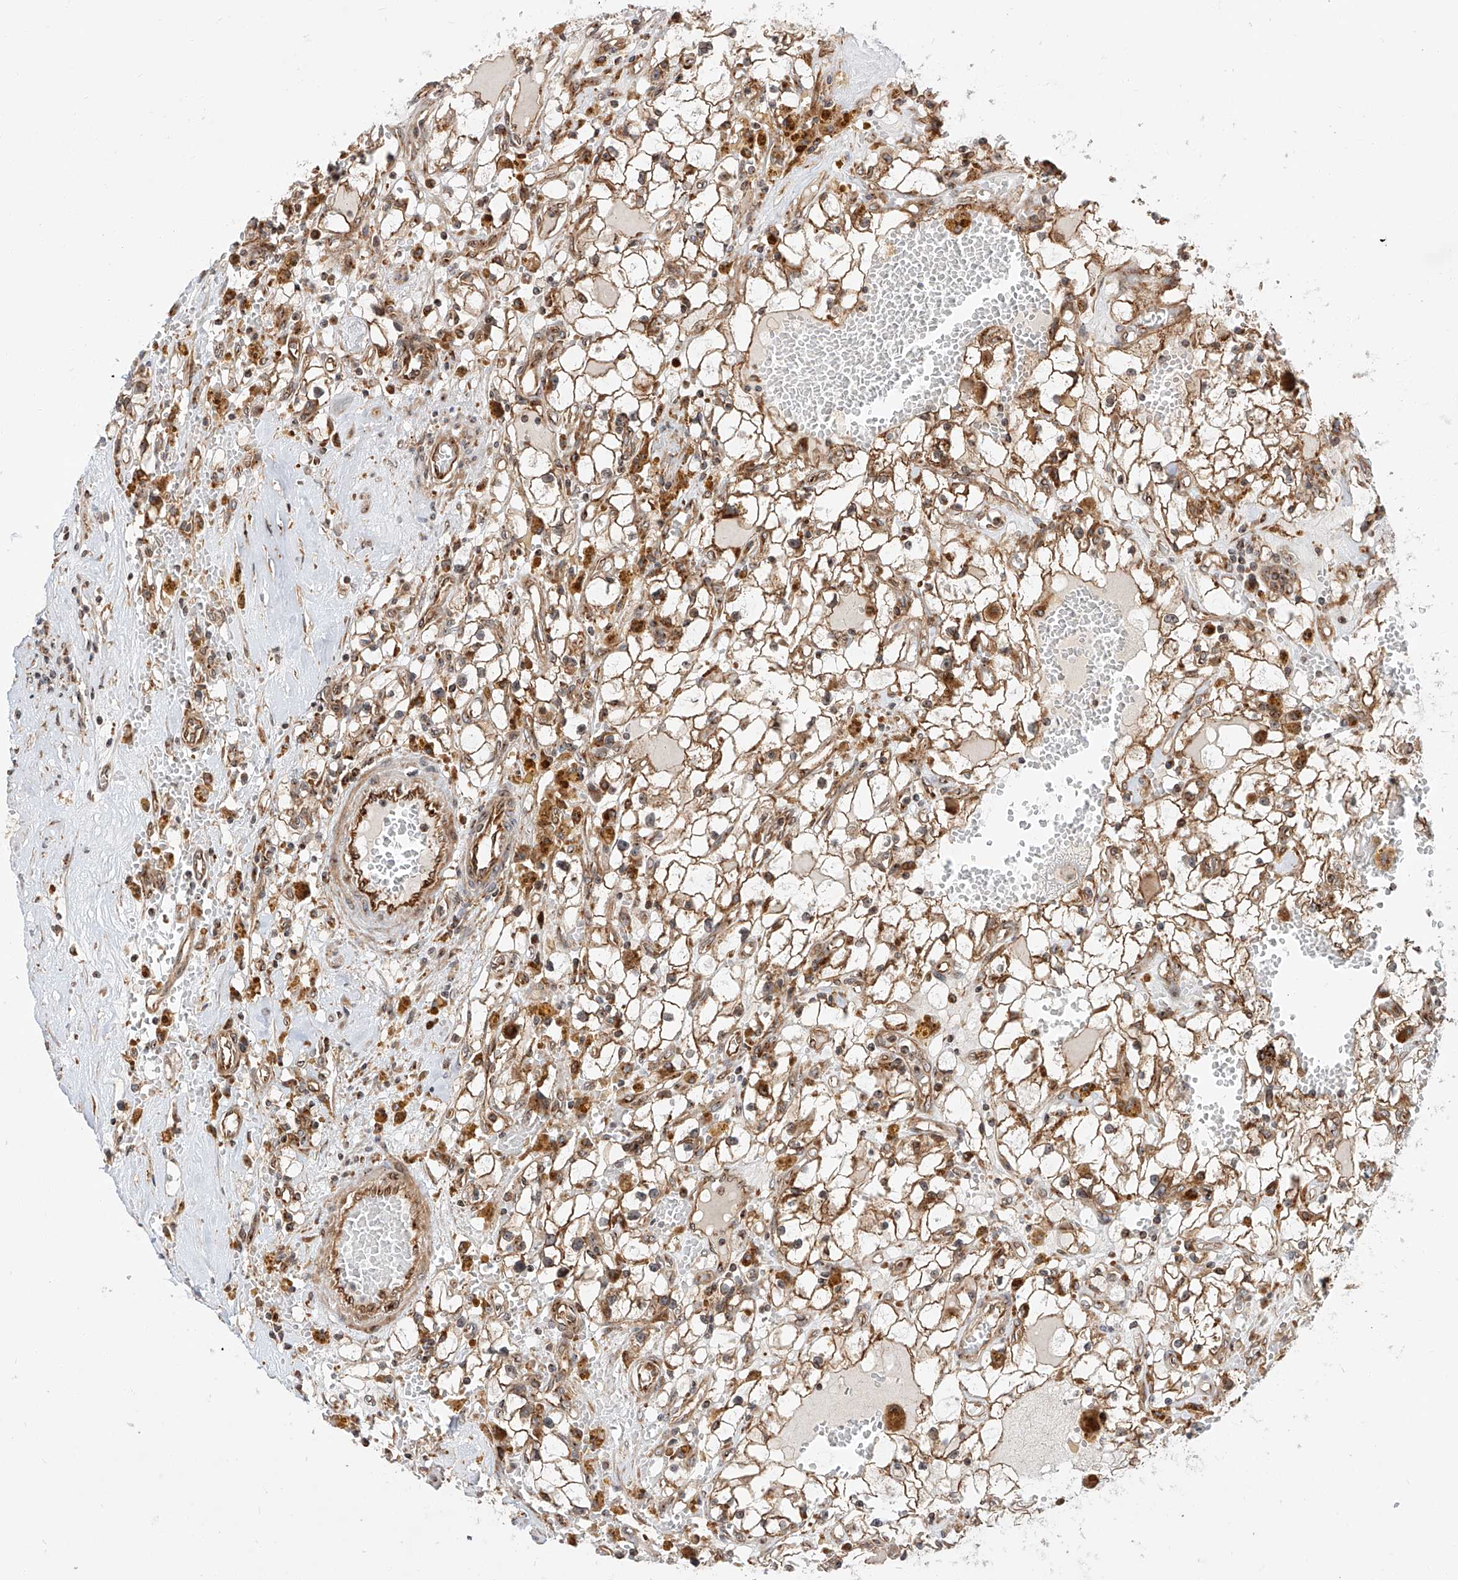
{"staining": {"intensity": "moderate", "quantity": ">75%", "location": "cytoplasmic/membranous"}, "tissue": "renal cancer", "cell_type": "Tumor cells", "image_type": "cancer", "snomed": [{"axis": "morphology", "description": "Adenocarcinoma, NOS"}, {"axis": "topography", "description": "Kidney"}], "caption": "A medium amount of moderate cytoplasmic/membranous staining is present in about >75% of tumor cells in renal cancer (adenocarcinoma) tissue. Nuclei are stained in blue.", "gene": "ISCA2", "patient": {"sex": "male", "age": 56}}